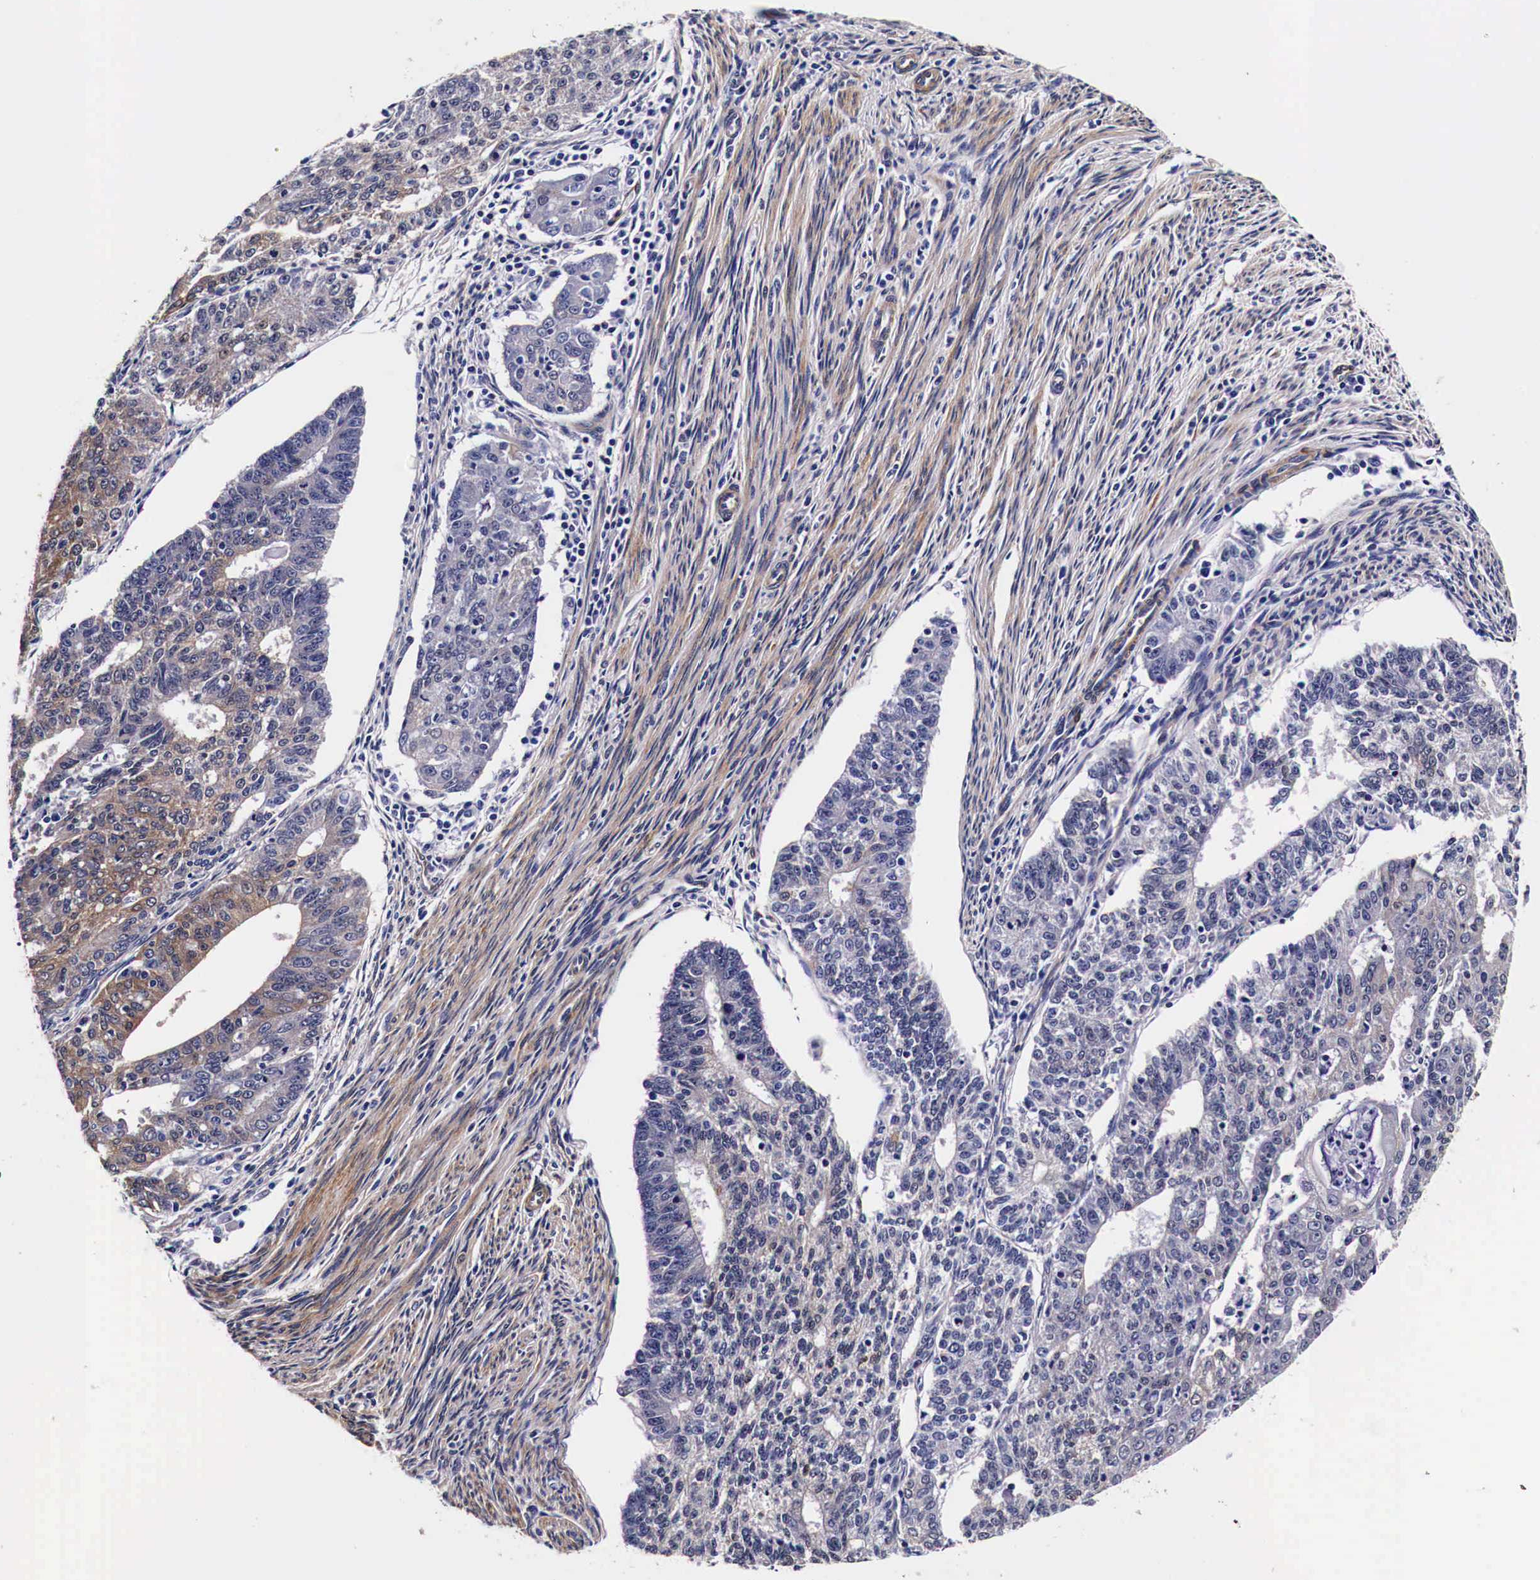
{"staining": {"intensity": "moderate", "quantity": "25%-75%", "location": "cytoplasmic/membranous"}, "tissue": "endometrial cancer", "cell_type": "Tumor cells", "image_type": "cancer", "snomed": [{"axis": "morphology", "description": "Adenocarcinoma, NOS"}, {"axis": "topography", "description": "Endometrium"}], "caption": "Immunohistochemistry (DAB (3,3'-diaminobenzidine)) staining of human adenocarcinoma (endometrial) displays moderate cytoplasmic/membranous protein staining in approximately 25%-75% of tumor cells.", "gene": "HSPB1", "patient": {"sex": "female", "age": 56}}